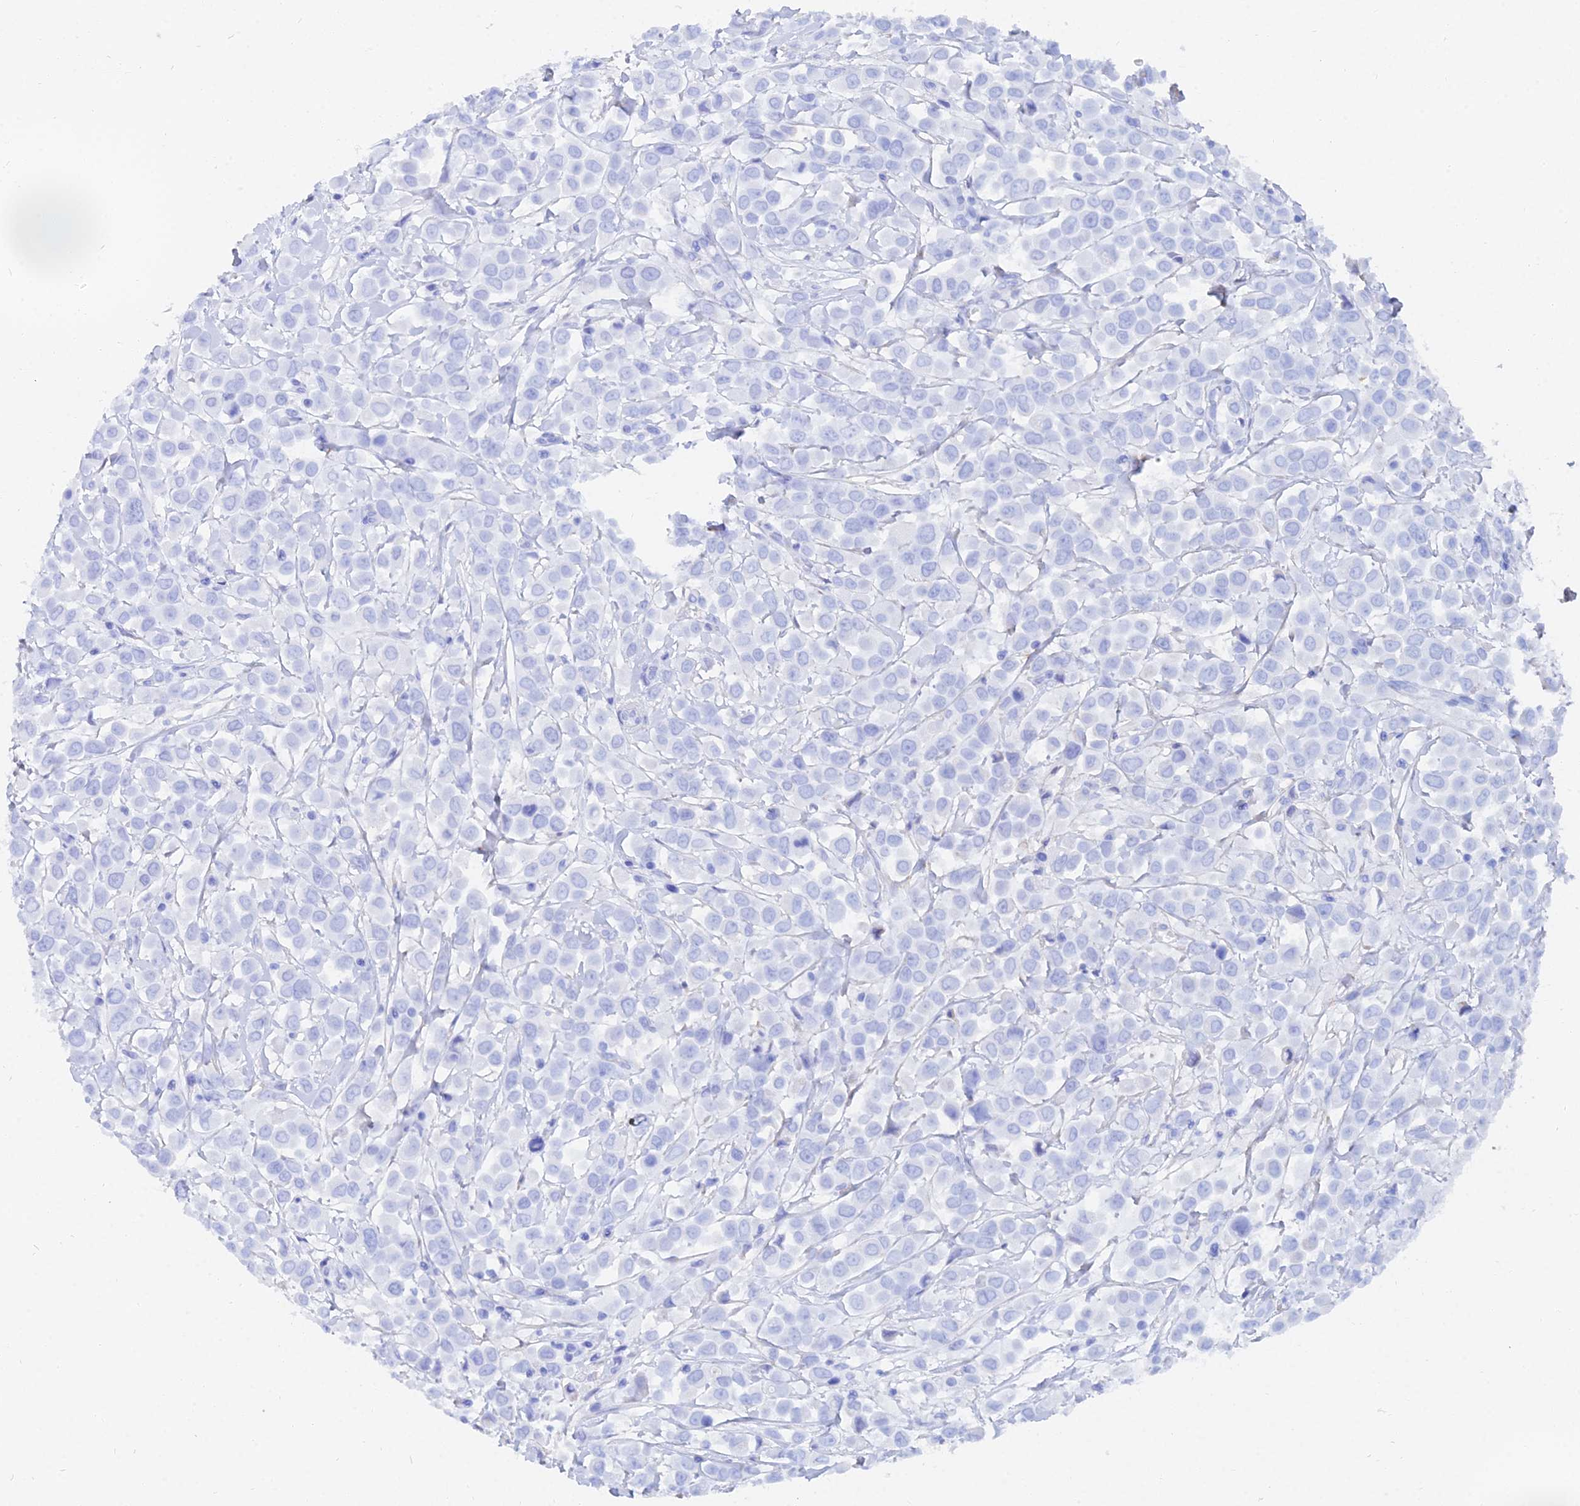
{"staining": {"intensity": "negative", "quantity": "none", "location": "none"}, "tissue": "breast cancer", "cell_type": "Tumor cells", "image_type": "cancer", "snomed": [{"axis": "morphology", "description": "Duct carcinoma"}, {"axis": "topography", "description": "Breast"}], "caption": "The immunohistochemistry (IHC) histopathology image has no significant staining in tumor cells of breast cancer (invasive ductal carcinoma) tissue. Brightfield microscopy of immunohistochemistry stained with DAB (3,3'-diaminobenzidine) (brown) and hematoxylin (blue), captured at high magnification.", "gene": "TRIM43B", "patient": {"sex": "female", "age": 61}}